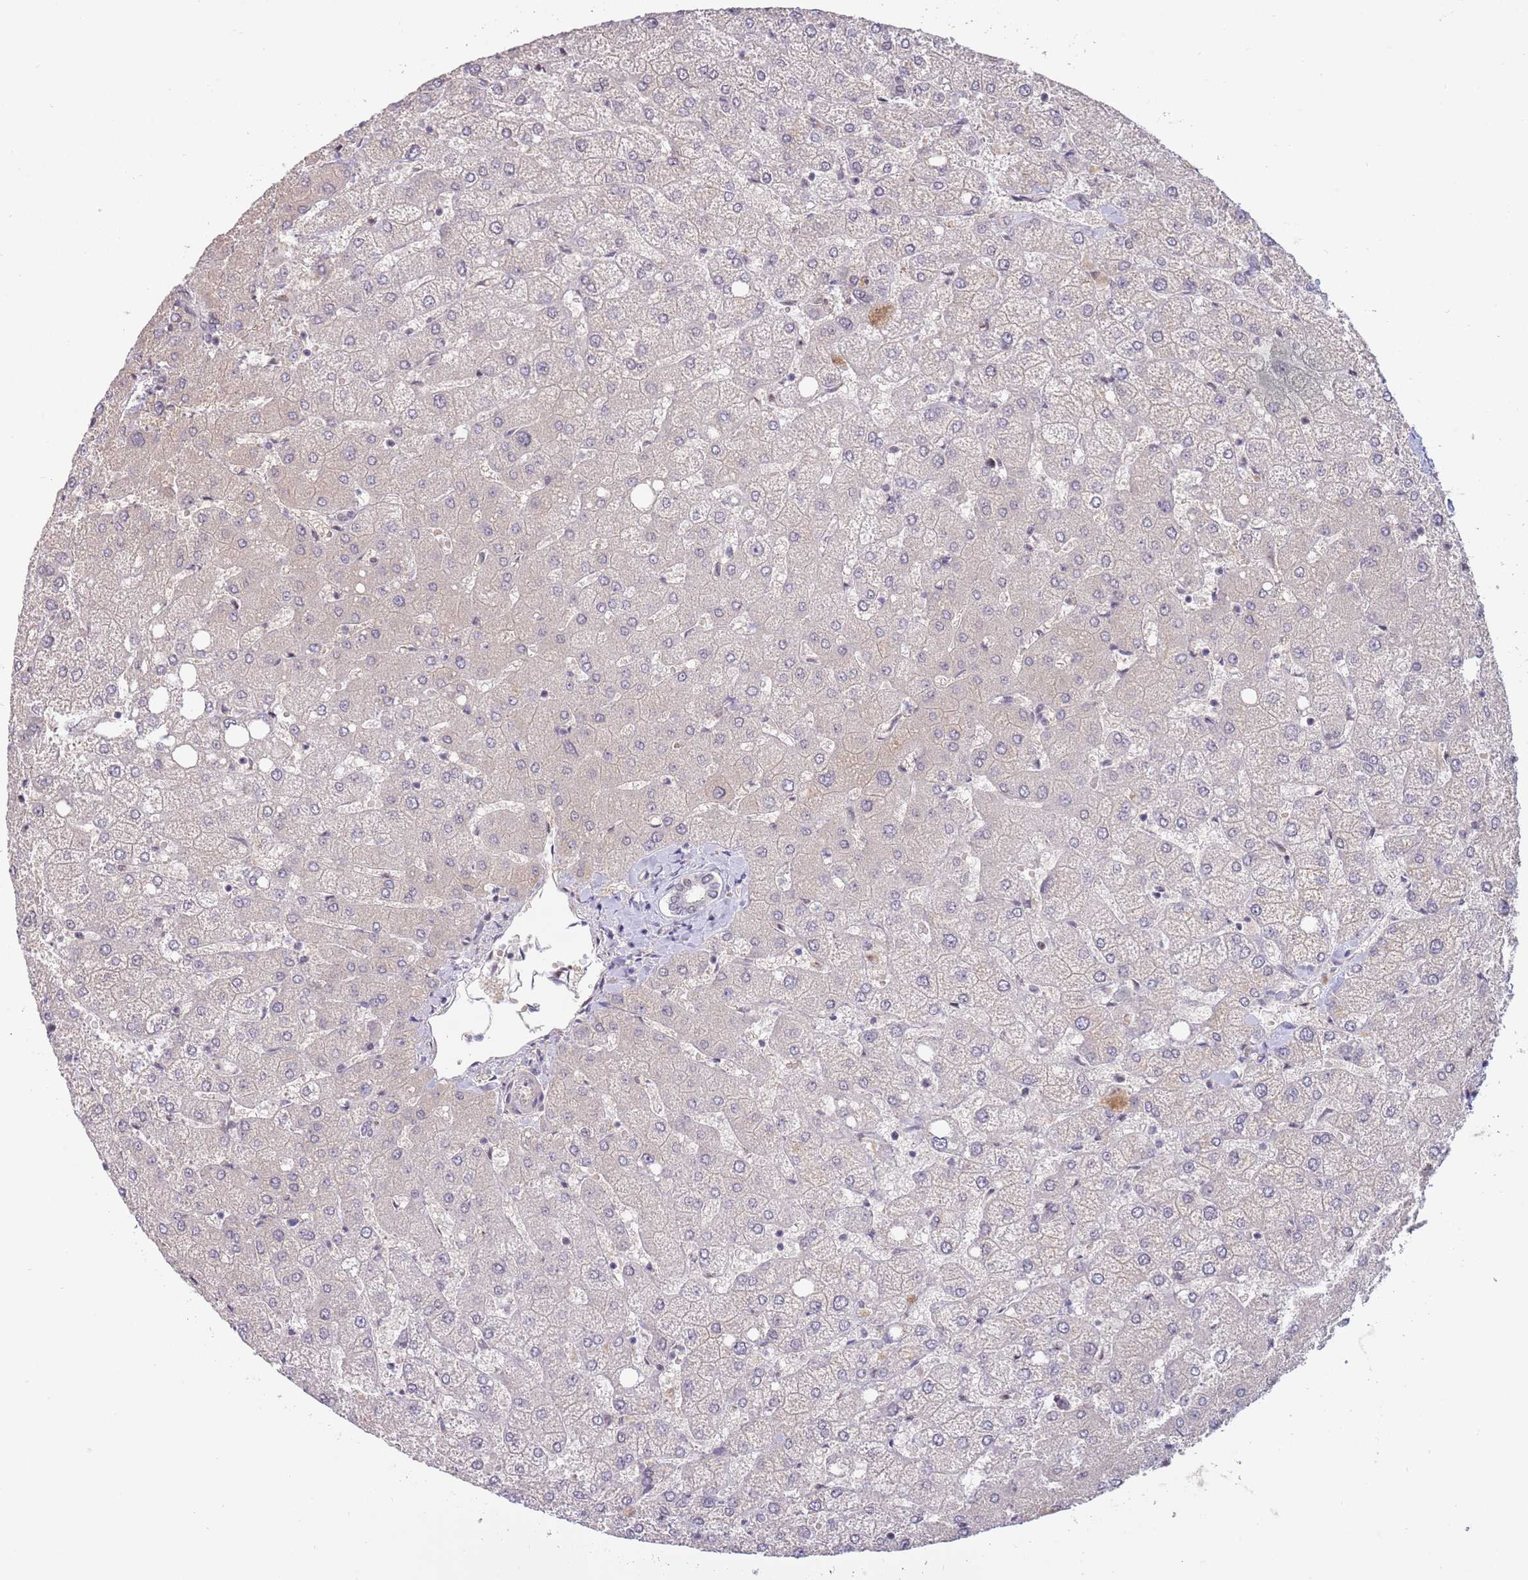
{"staining": {"intensity": "negative", "quantity": "none", "location": "none"}, "tissue": "liver", "cell_type": "Cholangiocytes", "image_type": "normal", "snomed": [{"axis": "morphology", "description": "Normal tissue, NOS"}, {"axis": "topography", "description": "Liver"}], "caption": "High magnification brightfield microscopy of unremarkable liver stained with DAB (3,3'-diaminobenzidine) (brown) and counterstained with hematoxylin (blue): cholangiocytes show no significant positivity. (Brightfield microscopy of DAB (3,3'-diaminobenzidine) immunohistochemistry (IHC) at high magnification).", "gene": "ZBTB7A", "patient": {"sex": "female", "age": 54}}